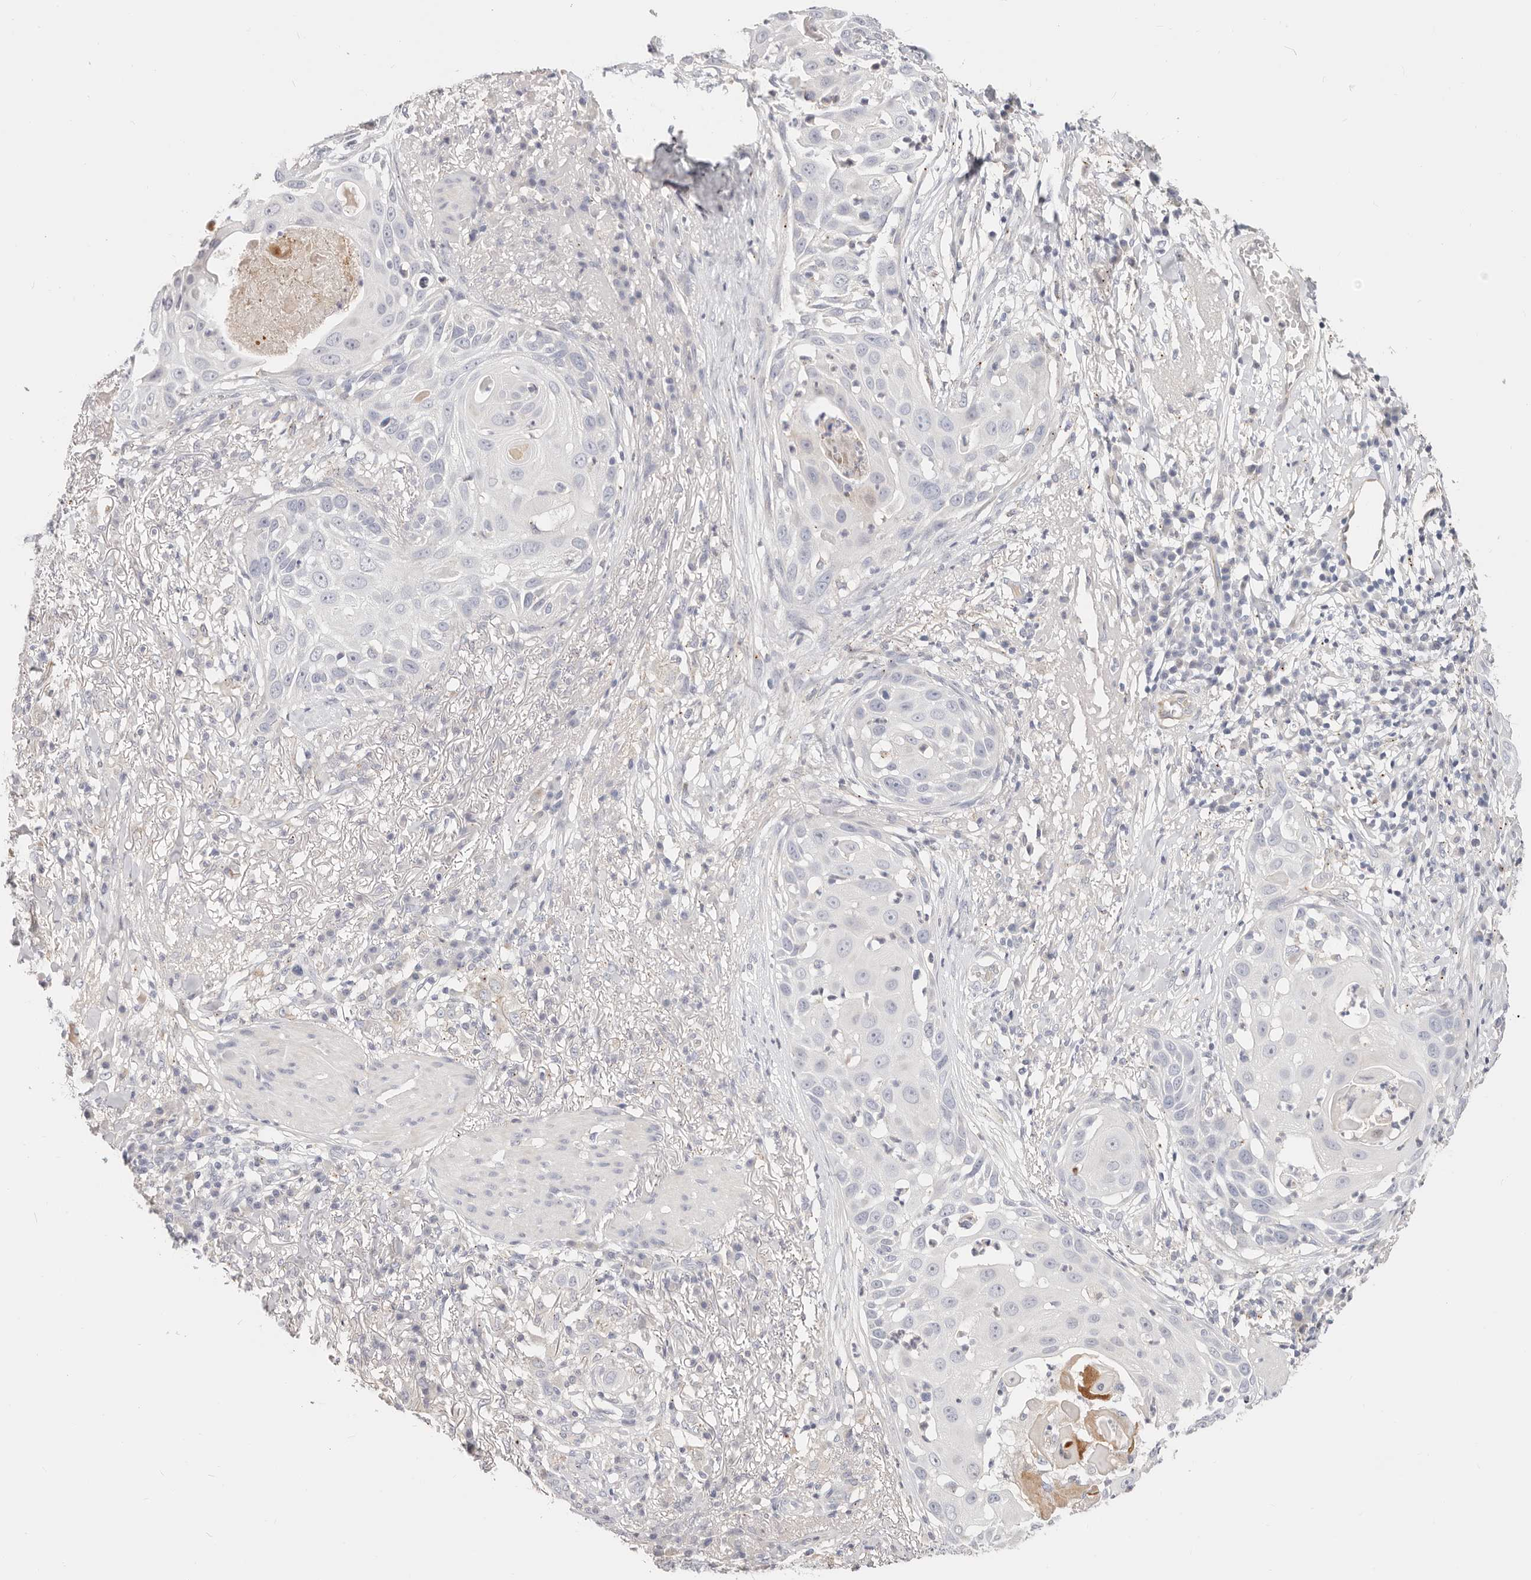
{"staining": {"intensity": "negative", "quantity": "none", "location": "none"}, "tissue": "skin cancer", "cell_type": "Tumor cells", "image_type": "cancer", "snomed": [{"axis": "morphology", "description": "Squamous cell carcinoma, NOS"}, {"axis": "topography", "description": "Skin"}], "caption": "IHC of skin cancer displays no positivity in tumor cells.", "gene": "ZRANB1", "patient": {"sex": "female", "age": 44}}